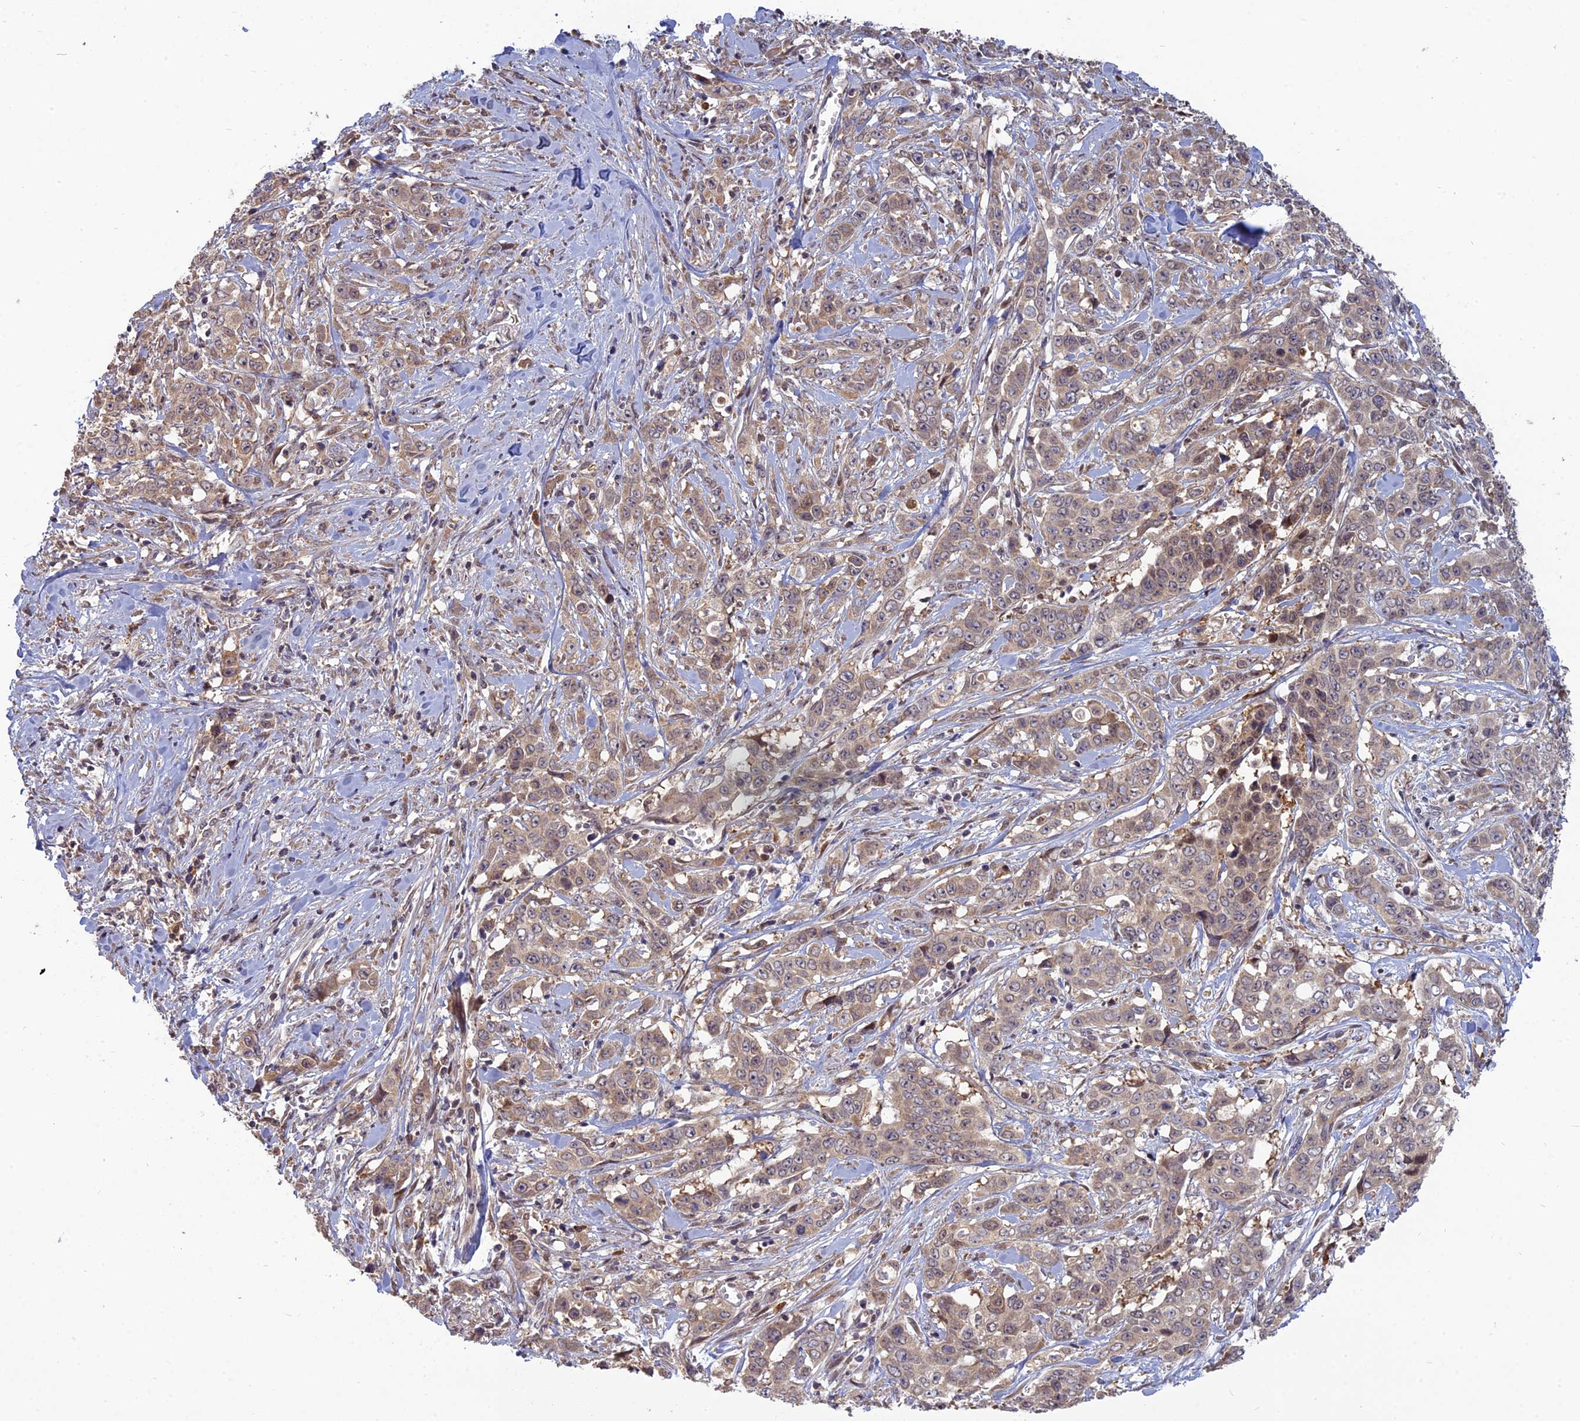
{"staining": {"intensity": "weak", "quantity": ">75%", "location": "cytoplasmic/membranous"}, "tissue": "stomach cancer", "cell_type": "Tumor cells", "image_type": "cancer", "snomed": [{"axis": "morphology", "description": "Adenocarcinoma, NOS"}, {"axis": "topography", "description": "Stomach, upper"}], "caption": "This is a histology image of immunohistochemistry (IHC) staining of stomach cancer, which shows weak positivity in the cytoplasmic/membranous of tumor cells.", "gene": "TMEM208", "patient": {"sex": "male", "age": 62}}